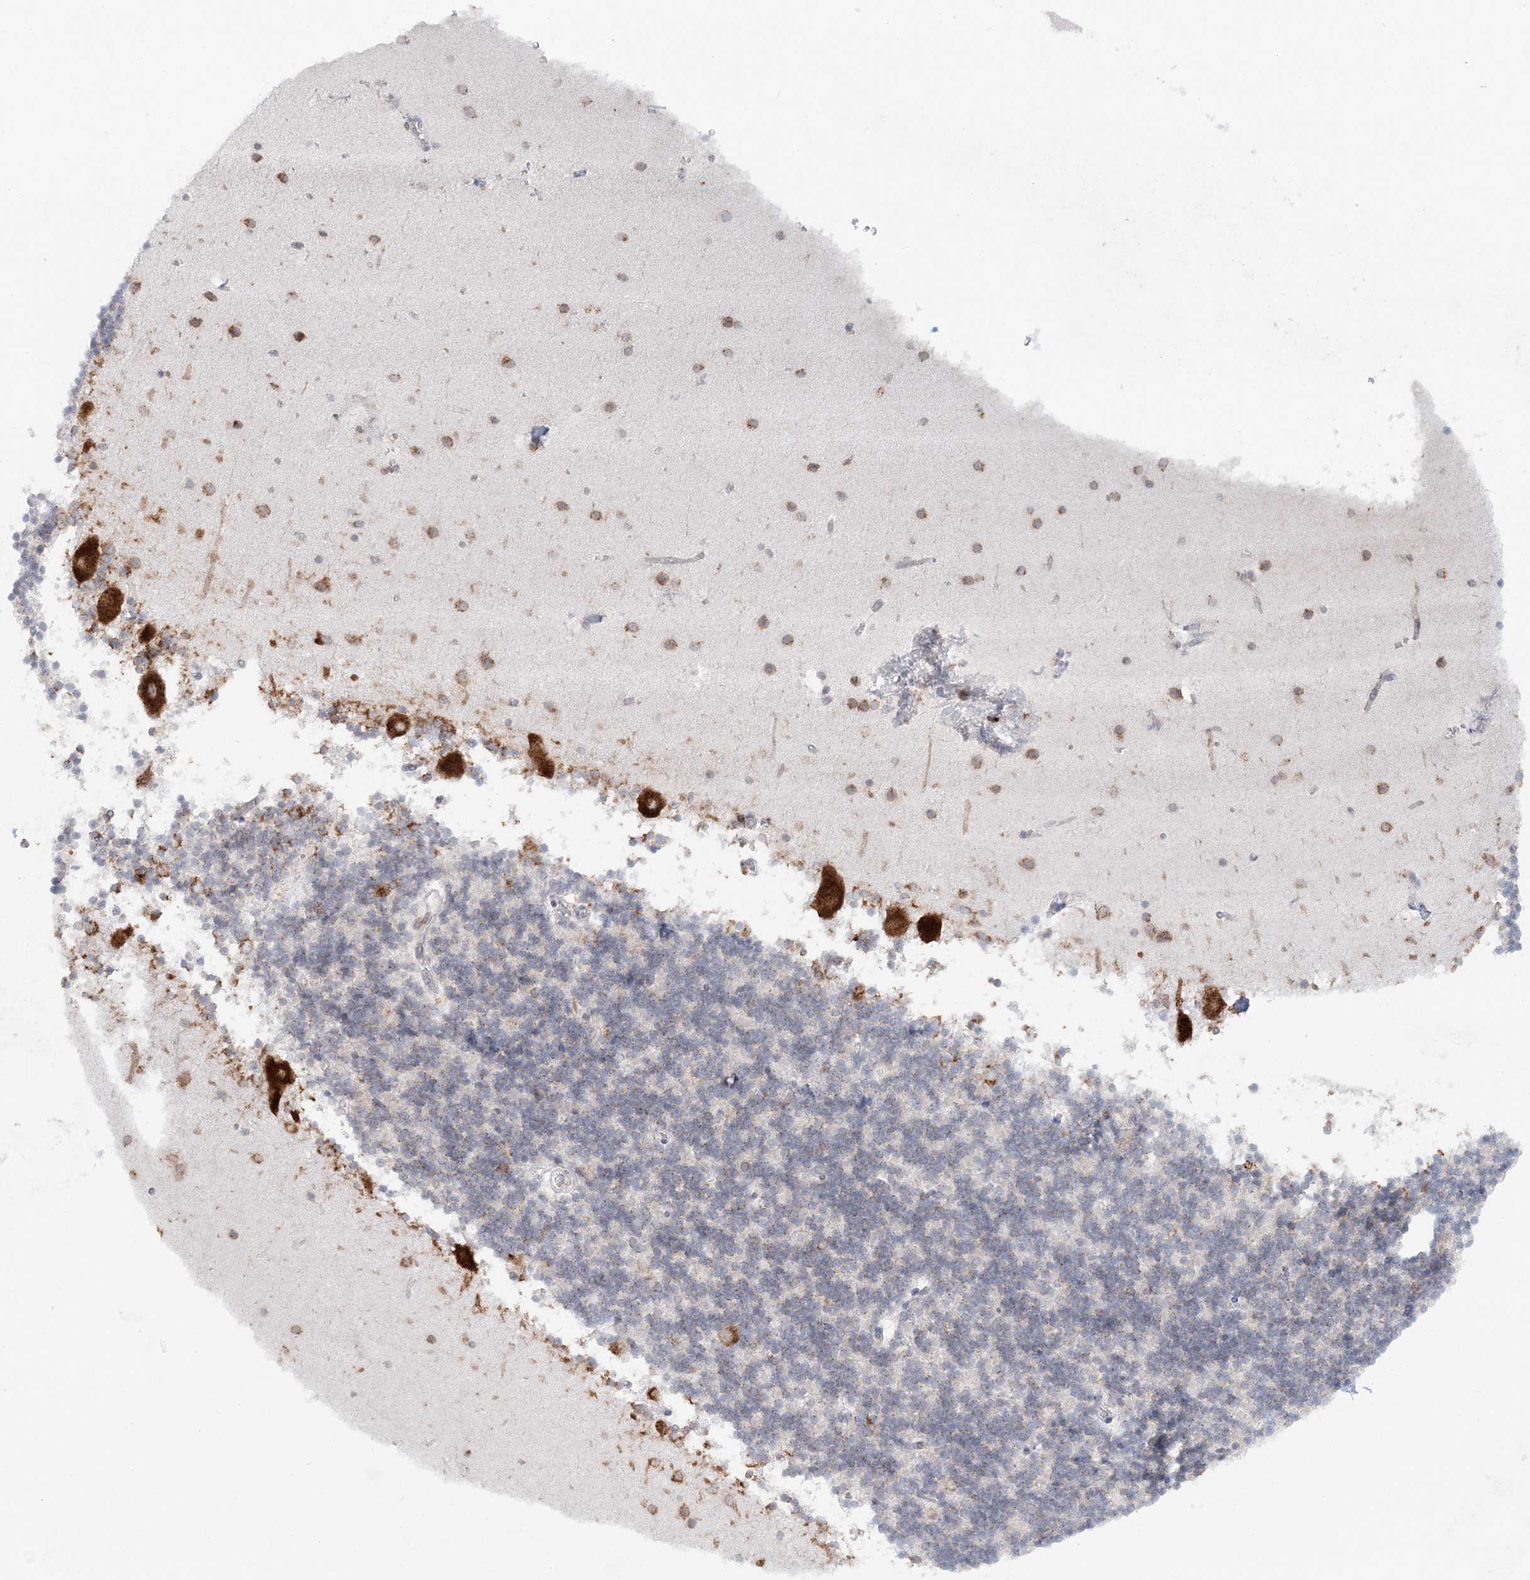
{"staining": {"intensity": "weak", "quantity": "<25%", "location": "cytoplasmic/membranous"}, "tissue": "cerebellum", "cell_type": "Cells in granular layer", "image_type": "normal", "snomed": [{"axis": "morphology", "description": "Normal tissue, NOS"}, {"axis": "topography", "description": "Cerebellum"}], "caption": "Cells in granular layer show no significant expression in unremarkable cerebellum. (DAB (3,3'-diaminobenzidine) immunohistochemistry visualized using brightfield microscopy, high magnification).", "gene": "TMED10", "patient": {"sex": "male", "age": 57}}